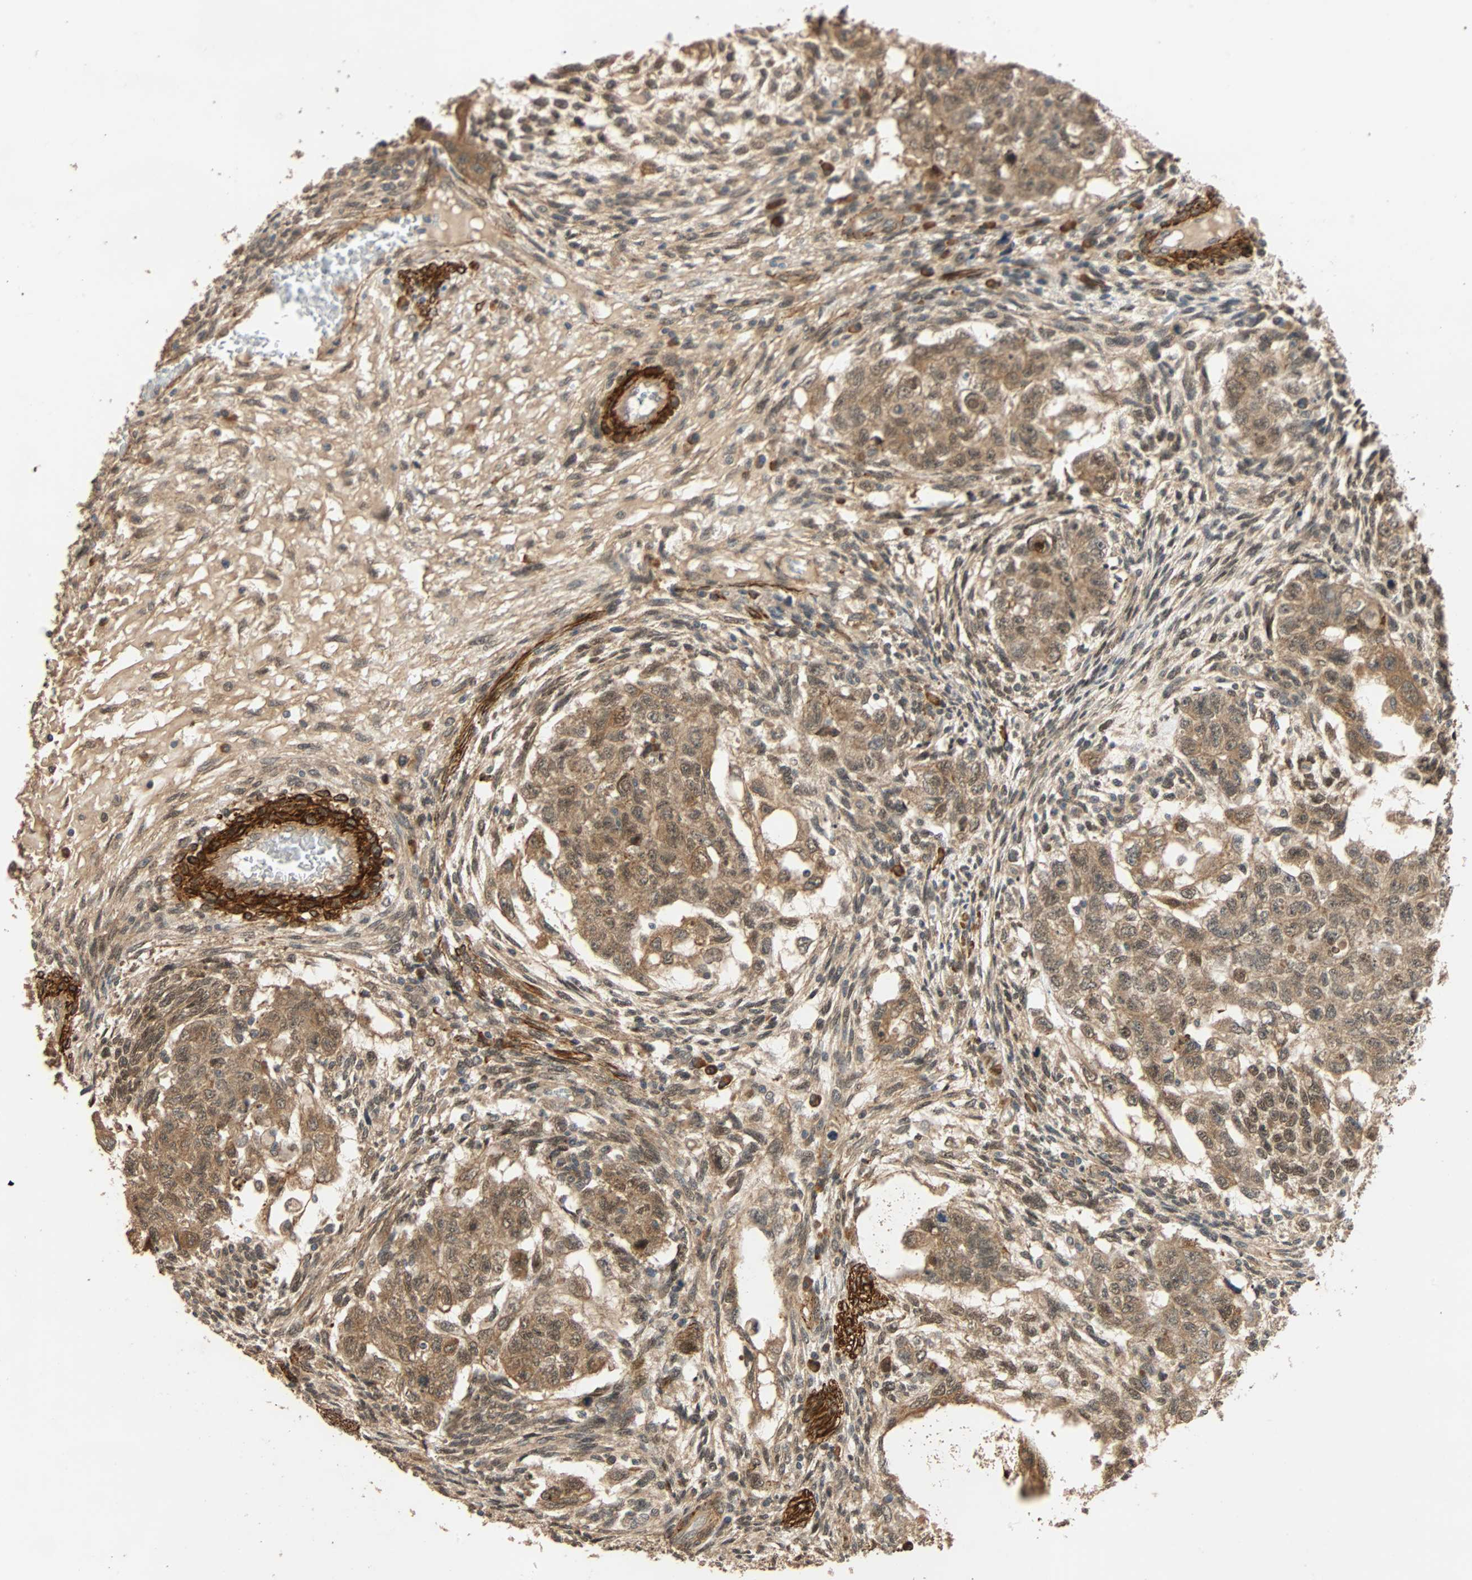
{"staining": {"intensity": "moderate", "quantity": ">75%", "location": "cytoplasmic/membranous"}, "tissue": "testis cancer", "cell_type": "Tumor cells", "image_type": "cancer", "snomed": [{"axis": "morphology", "description": "Normal tissue, NOS"}, {"axis": "morphology", "description": "Carcinoma, Embryonal, NOS"}, {"axis": "topography", "description": "Testis"}], "caption": "An immunohistochemistry micrograph of neoplastic tissue is shown. Protein staining in brown shows moderate cytoplasmic/membranous positivity in testis cancer (embryonal carcinoma) within tumor cells.", "gene": "QSER1", "patient": {"sex": "male", "age": 36}}